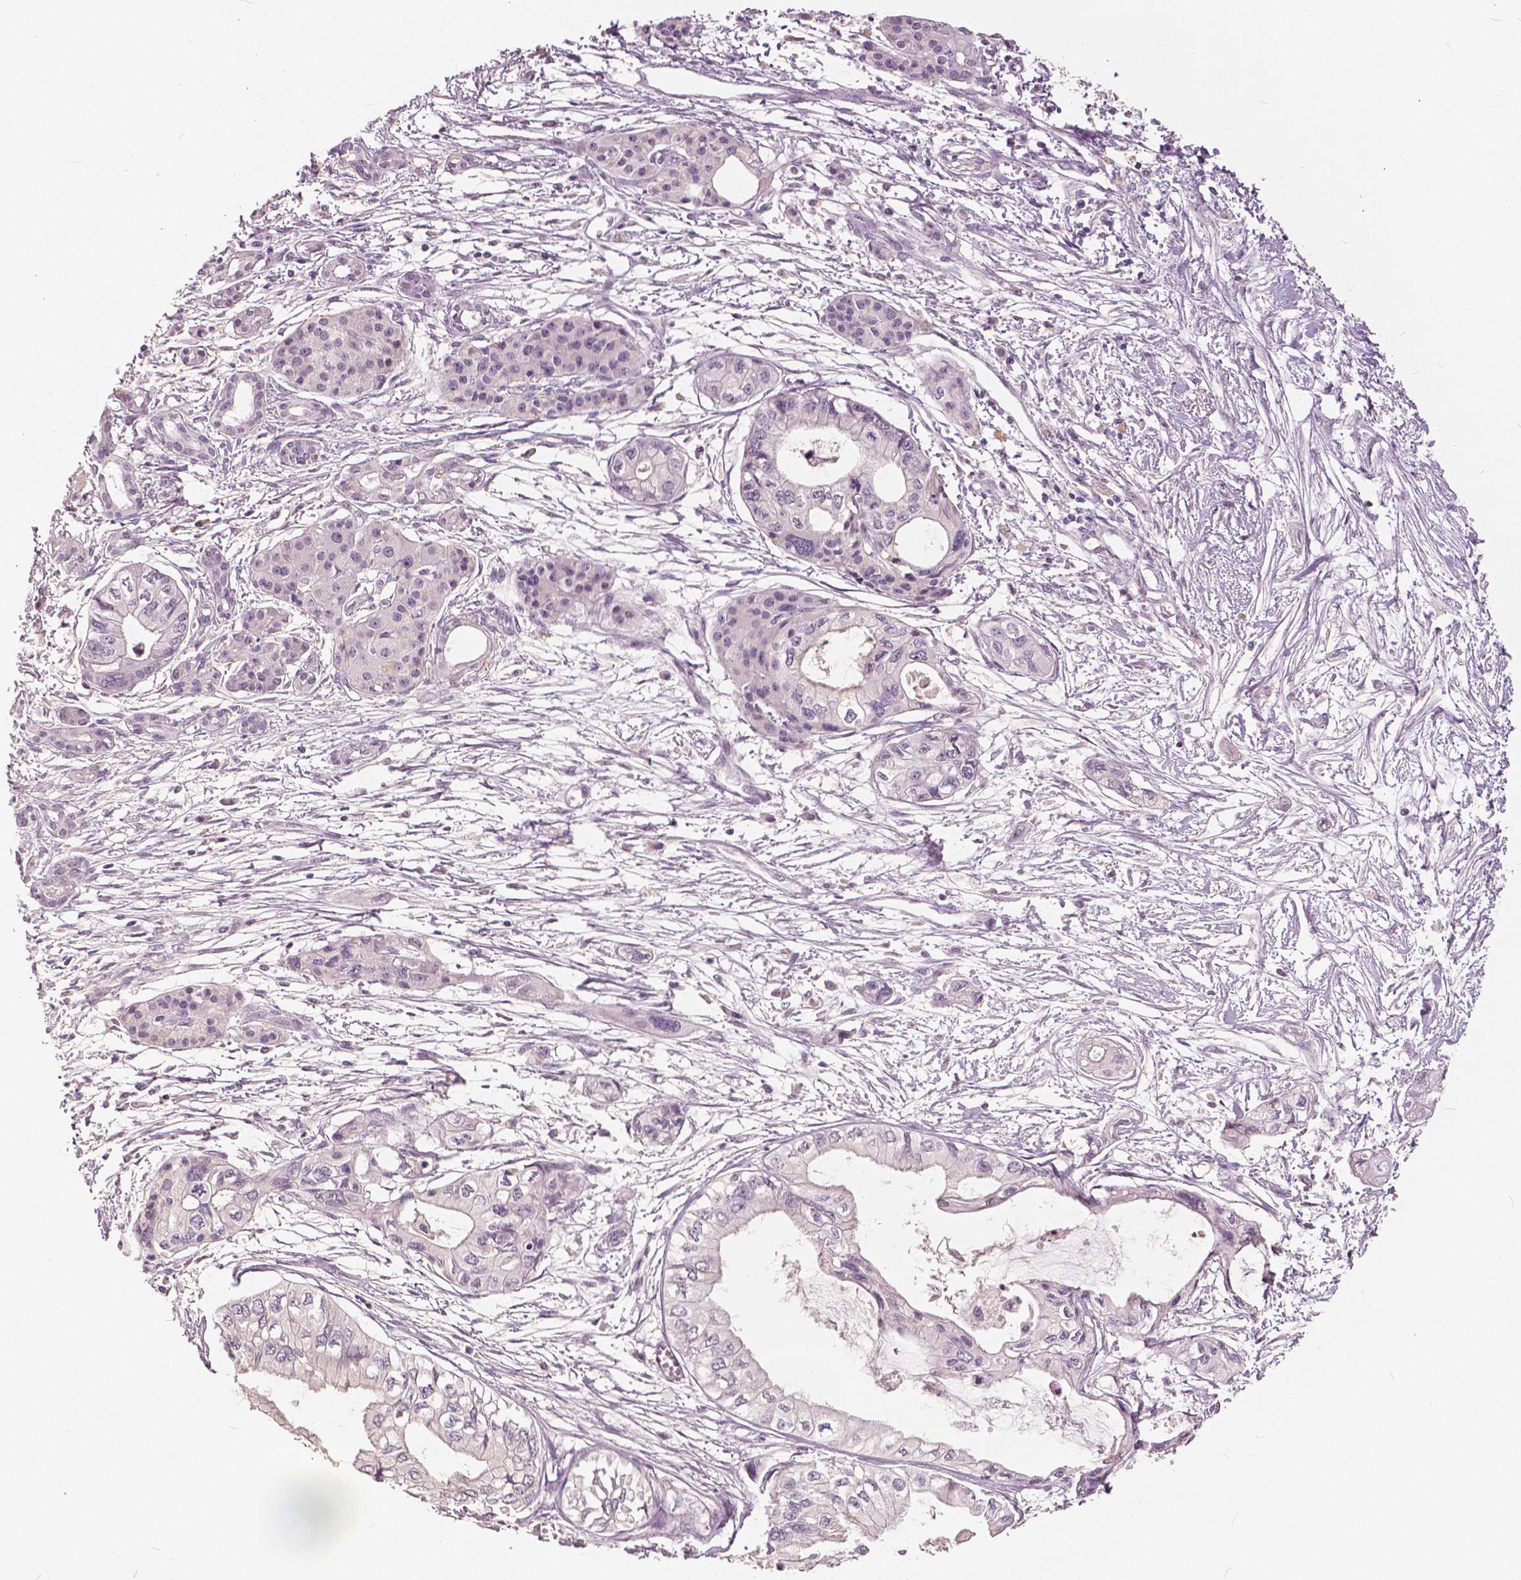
{"staining": {"intensity": "negative", "quantity": "none", "location": "none"}, "tissue": "pancreatic cancer", "cell_type": "Tumor cells", "image_type": "cancer", "snomed": [{"axis": "morphology", "description": "Adenocarcinoma, NOS"}, {"axis": "topography", "description": "Pancreas"}], "caption": "DAB immunohistochemical staining of human pancreatic cancer (adenocarcinoma) exhibits no significant expression in tumor cells. (Brightfield microscopy of DAB (3,3'-diaminobenzidine) IHC at high magnification).", "gene": "NANOG", "patient": {"sex": "female", "age": 76}}